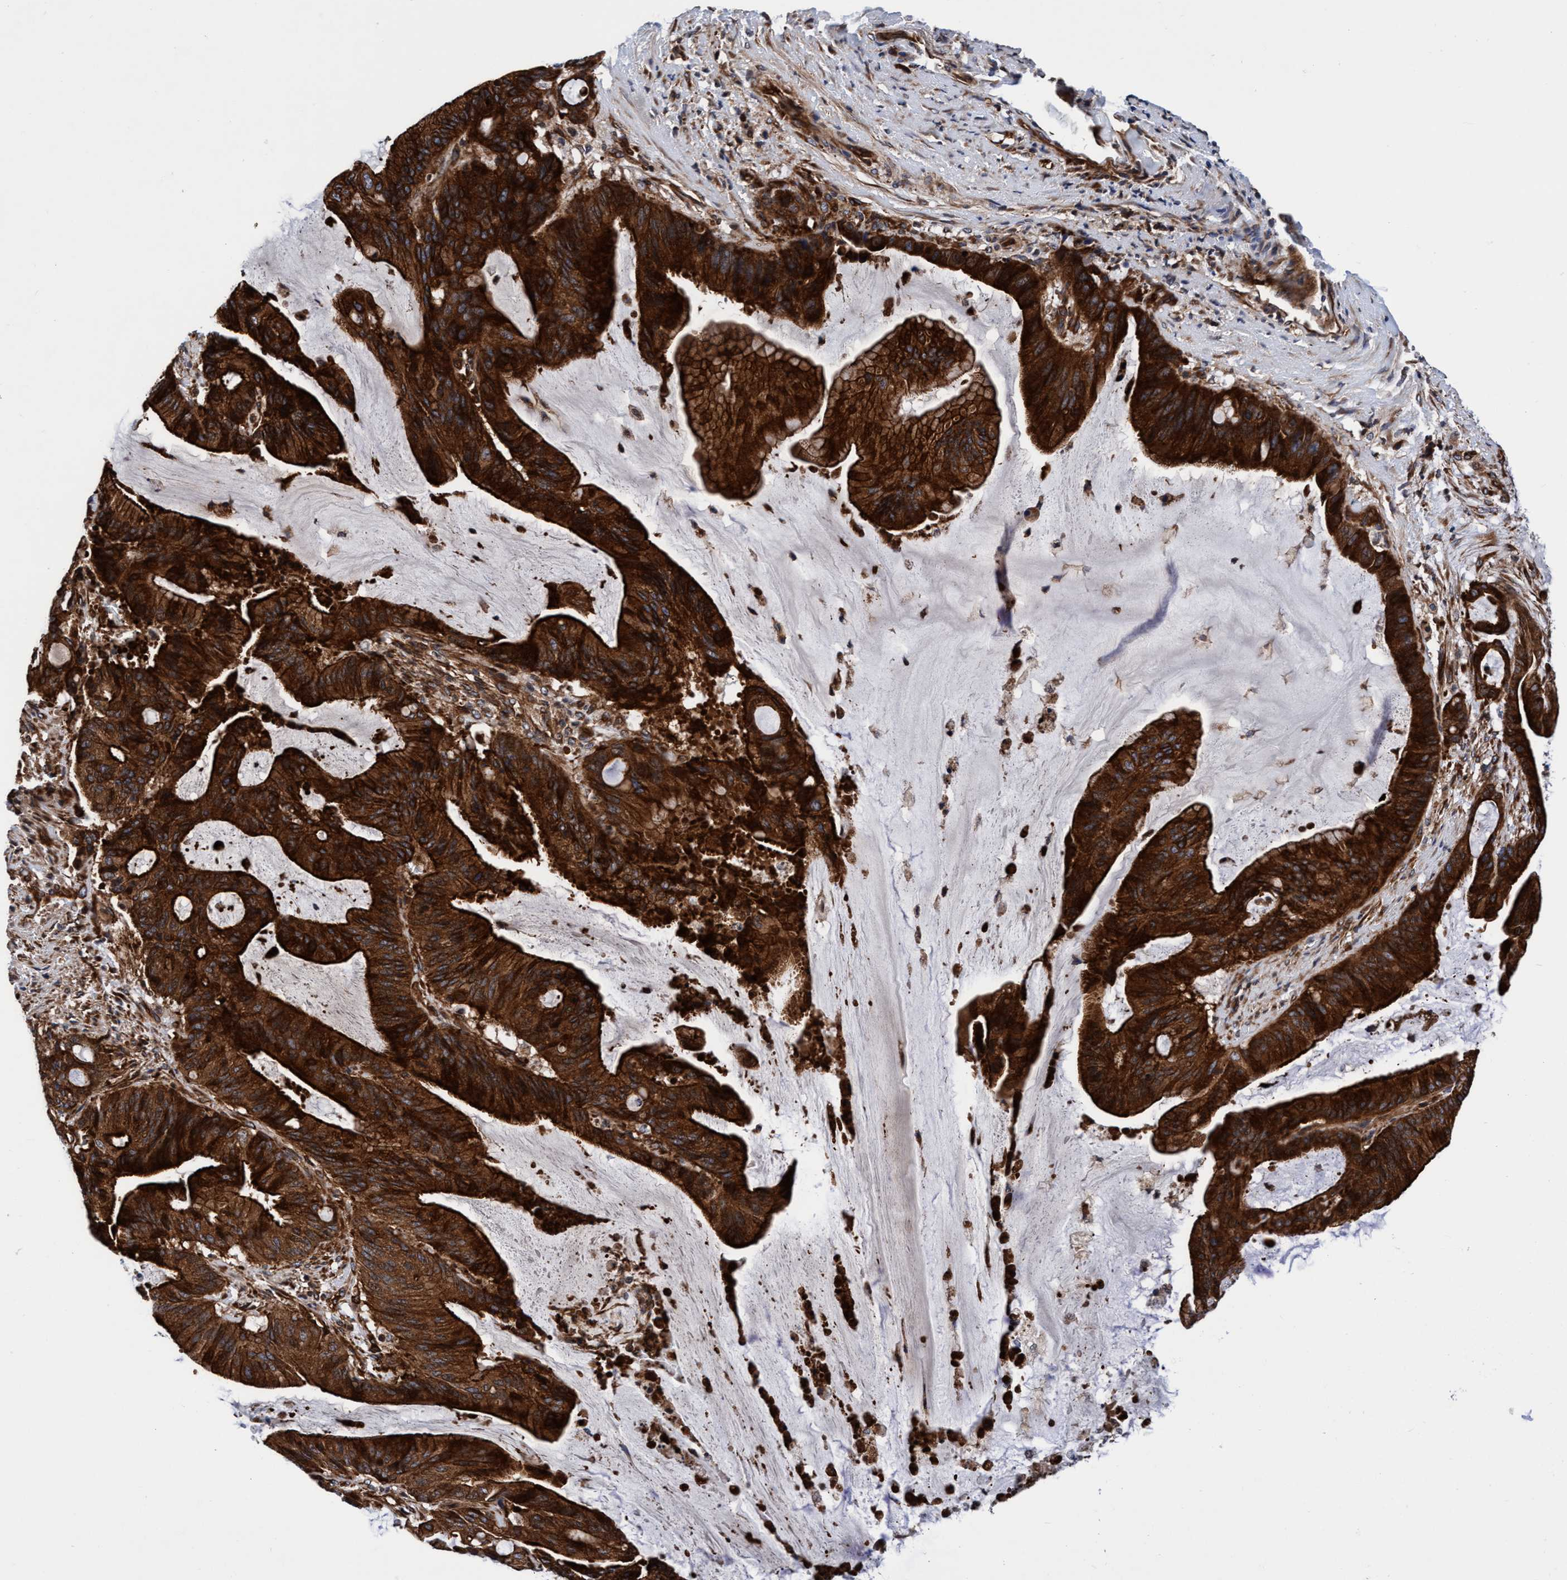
{"staining": {"intensity": "strong", "quantity": ">75%", "location": "cytoplasmic/membranous"}, "tissue": "liver cancer", "cell_type": "Tumor cells", "image_type": "cancer", "snomed": [{"axis": "morphology", "description": "Normal tissue, NOS"}, {"axis": "morphology", "description": "Cholangiocarcinoma"}, {"axis": "topography", "description": "Liver"}, {"axis": "topography", "description": "Peripheral nerve tissue"}], "caption": "Human liver cholangiocarcinoma stained with a protein marker demonstrates strong staining in tumor cells.", "gene": "MCM3AP", "patient": {"sex": "female", "age": 73}}